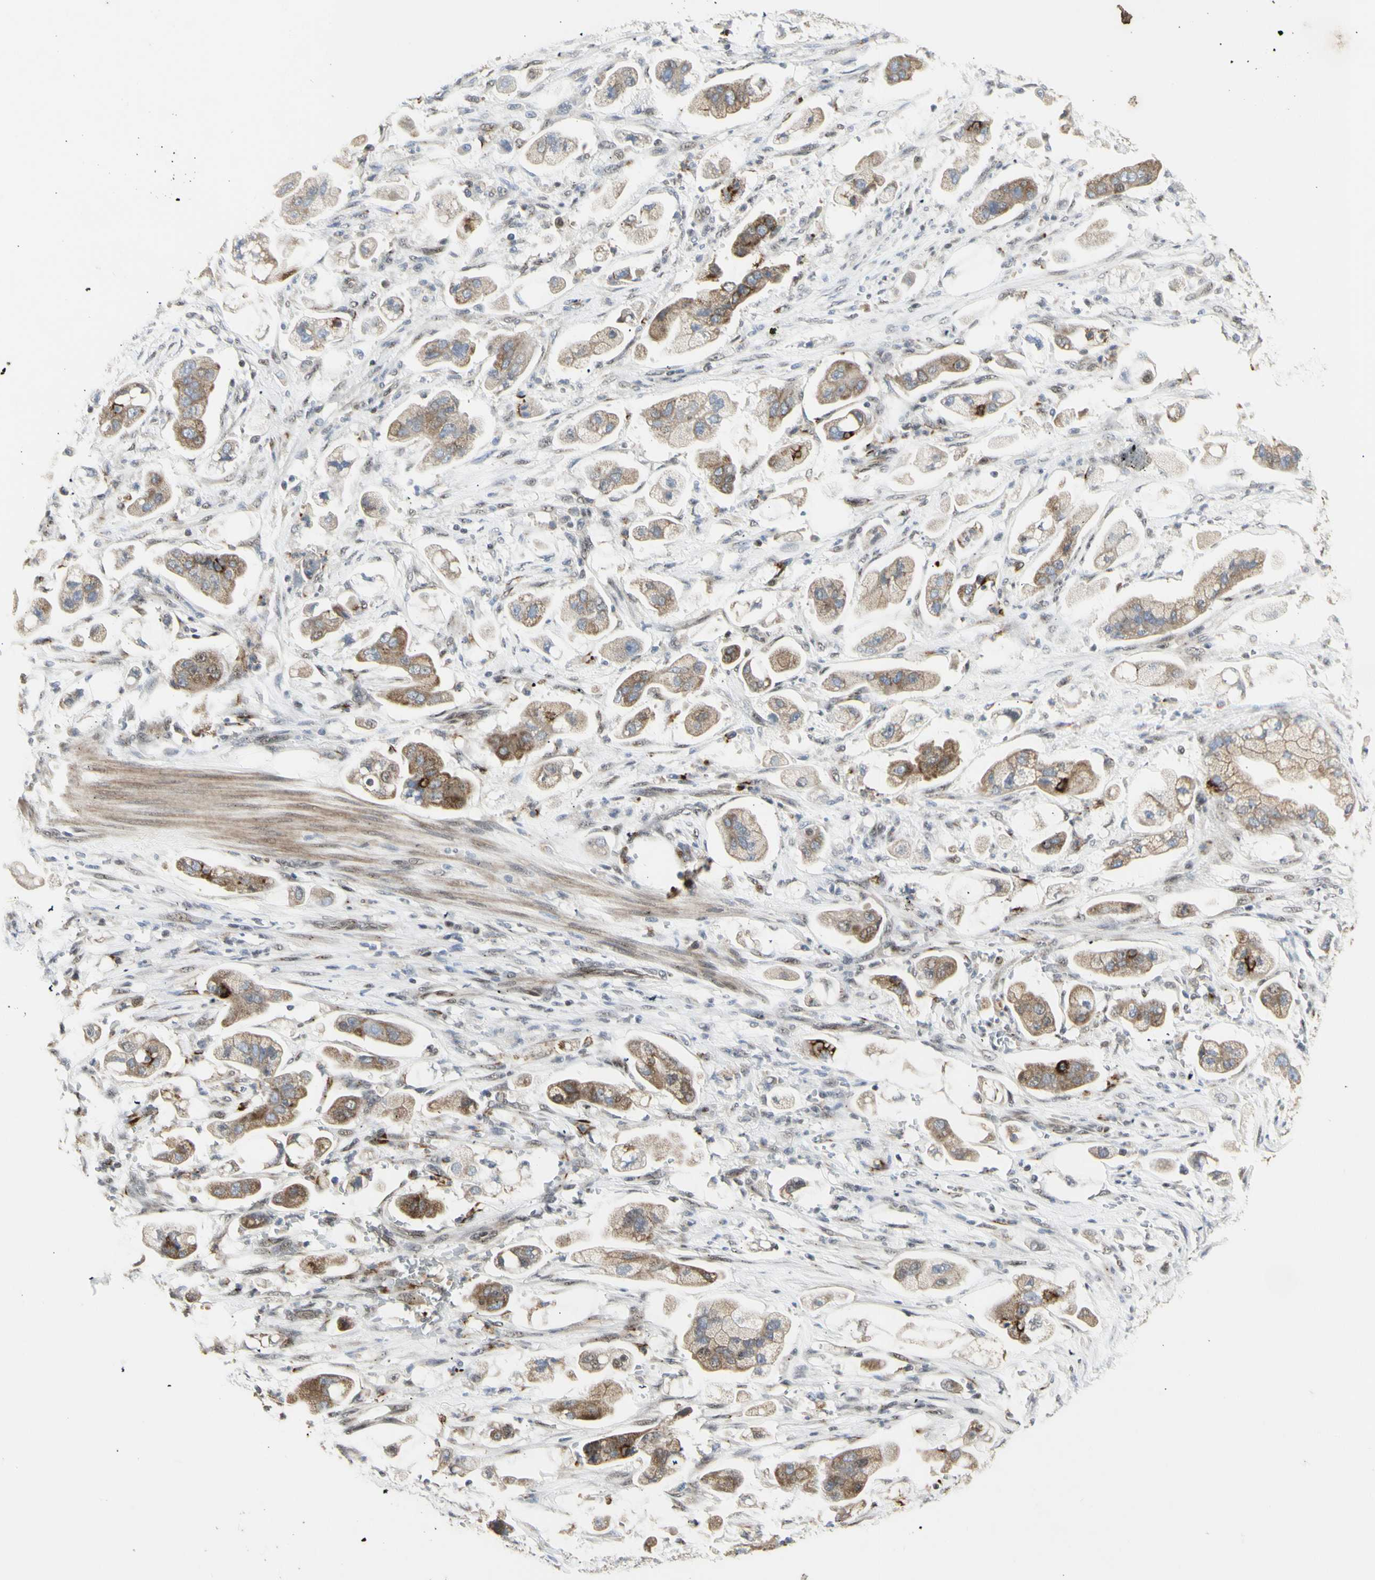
{"staining": {"intensity": "moderate", "quantity": ">75%", "location": "cytoplasmic/membranous"}, "tissue": "stomach cancer", "cell_type": "Tumor cells", "image_type": "cancer", "snomed": [{"axis": "morphology", "description": "Adenocarcinoma, NOS"}, {"axis": "topography", "description": "Stomach"}], "caption": "Moderate cytoplasmic/membranous staining is appreciated in about >75% of tumor cells in stomach cancer.", "gene": "DHRS7B", "patient": {"sex": "male", "age": 62}}